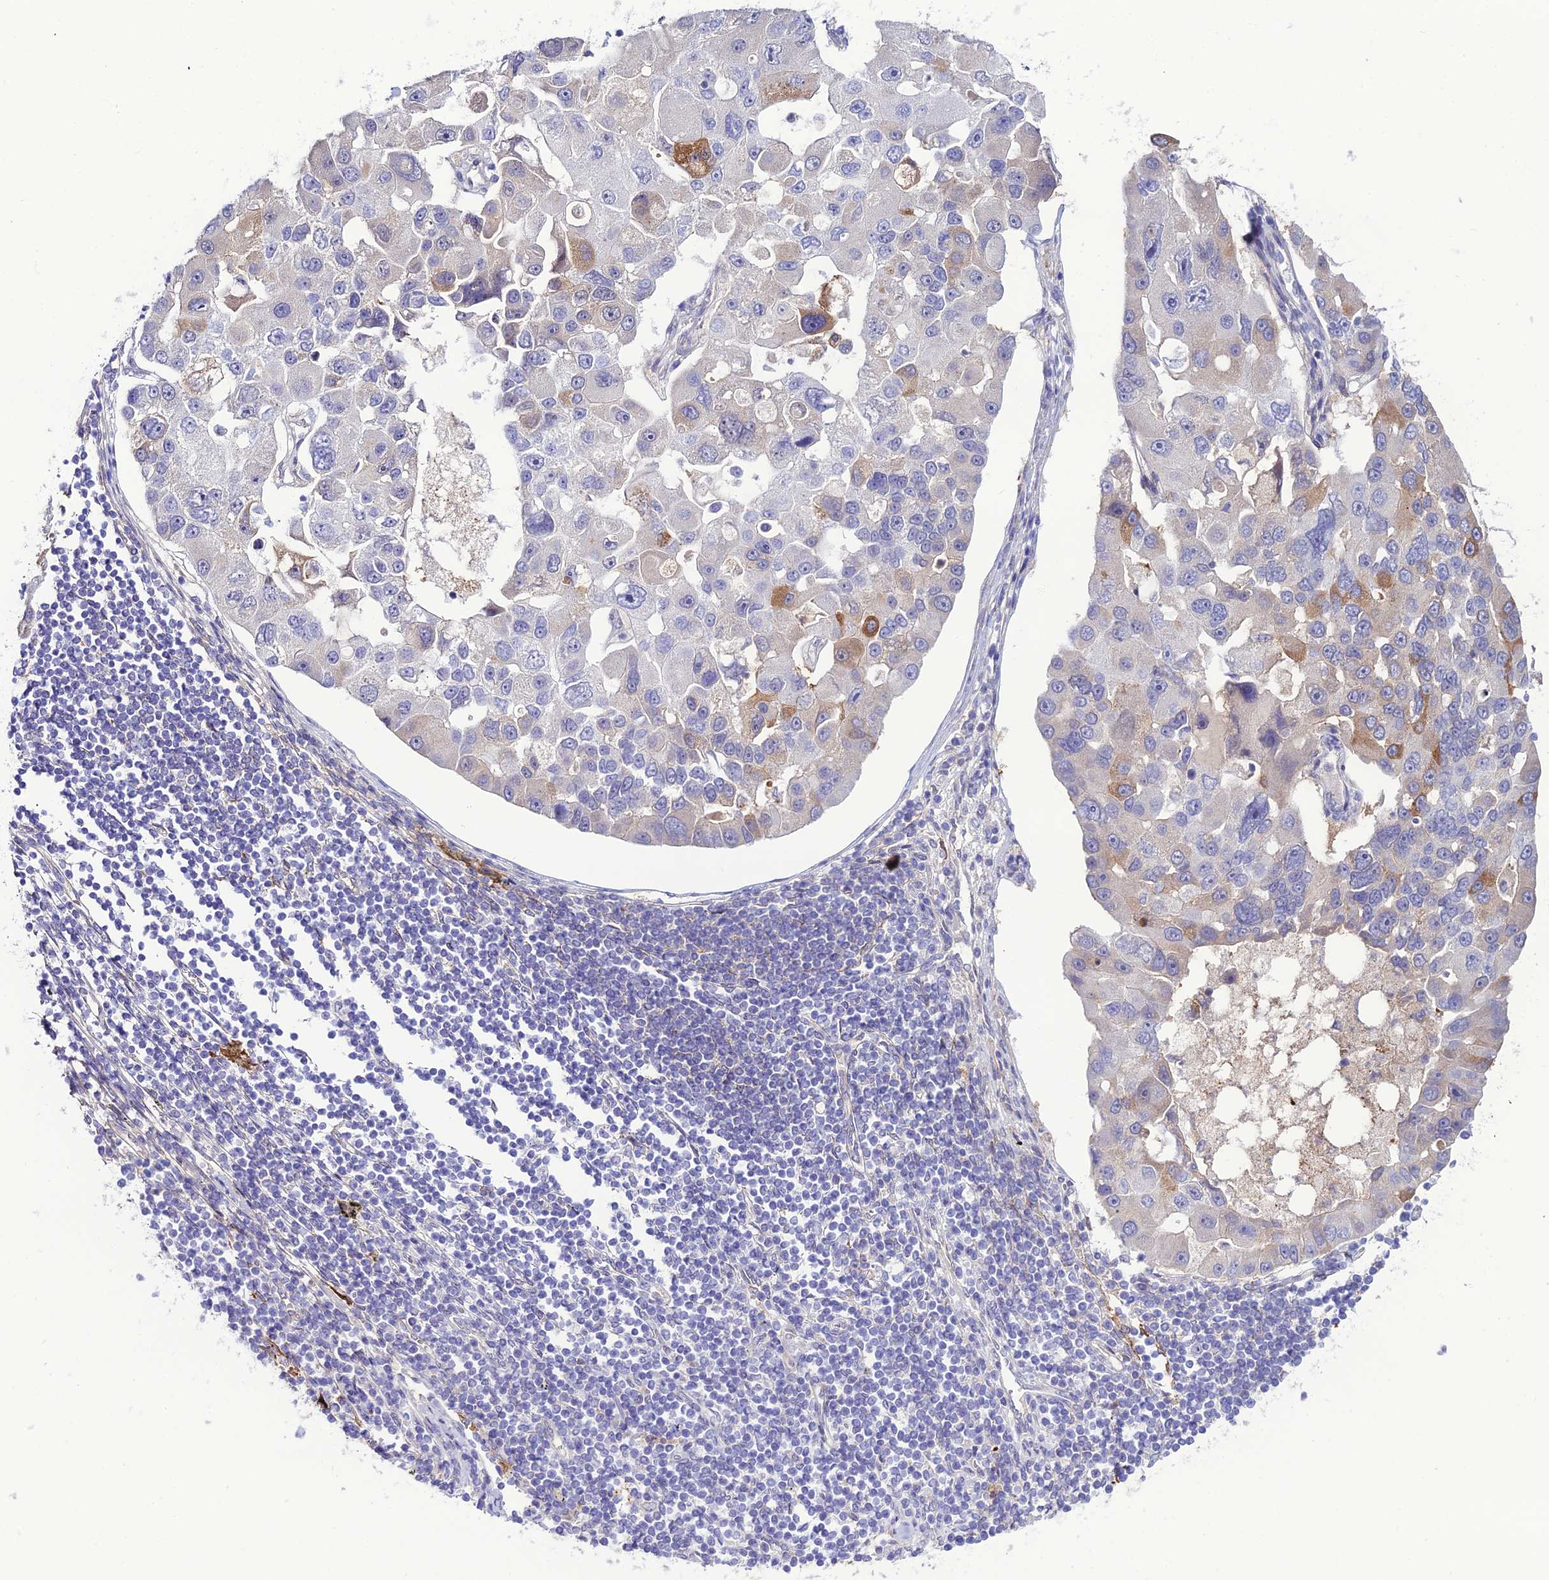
{"staining": {"intensity": "moderate", "quantity": "<25%", "location": "cytoplasmic/membranous"}, "tissue": "lung cancer", "cell_type": "Tumor cells", "image_type": "cancer", "snomed": [{"axis": "morphology", "description": "Adenocarcinoma, NOS"}, {"axis": "topography", "description": "Lung"}], "caption": "A brown stain shows moderate cytoplasmic/membranous staining of a protein in adenocarcinoma (lung) tumor cells.", "gene": "MB21D2", "patient": {"sex": "female", "age": 54}}